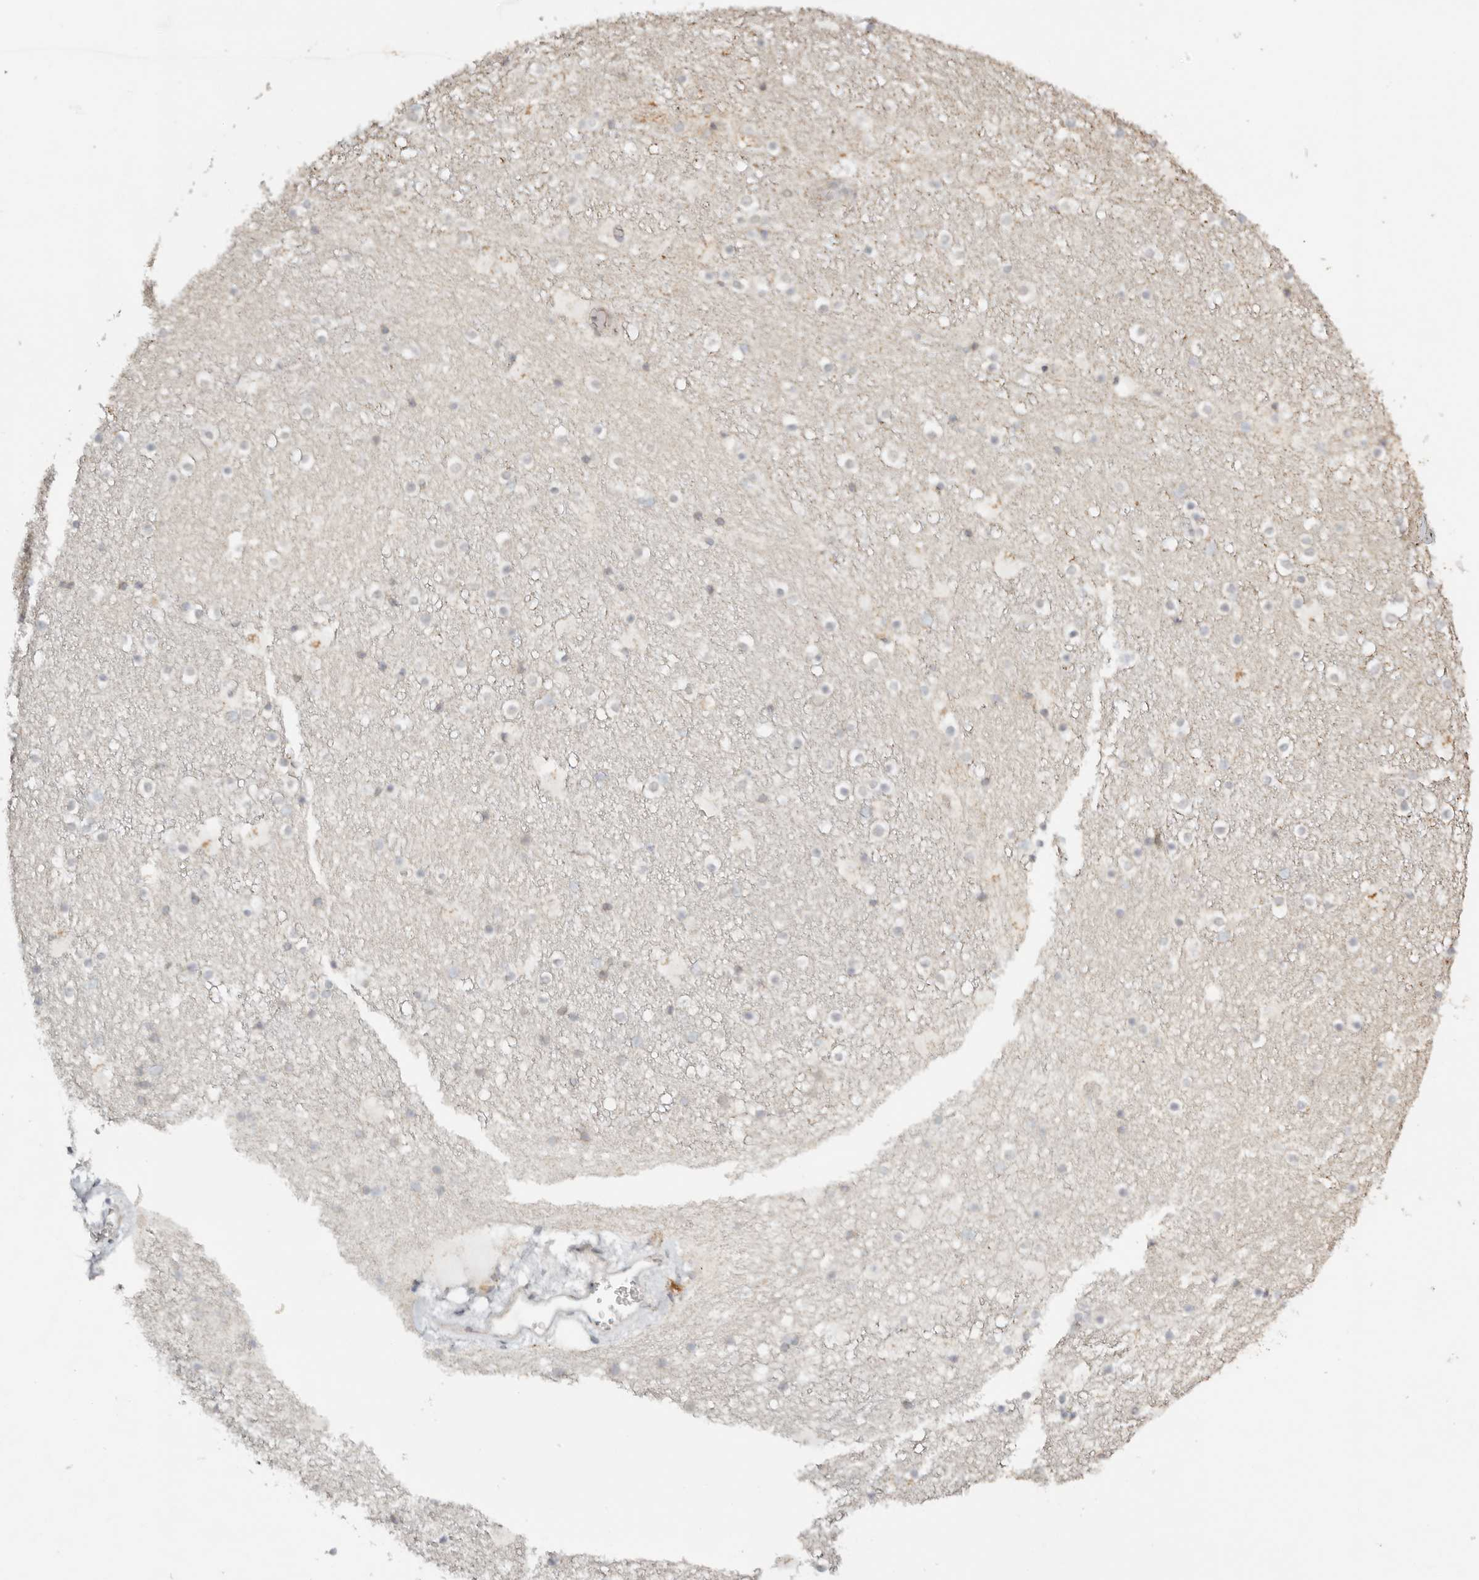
{"staining": {"intensity": "moderate", "quantity": "<25%", "location": "cytoplasmic/membranous"}, "tissue": "caudate", "cell_type": "Glial cells", "image_type": "normal", "snomed": [{"axis": "morphology", "description": "Normal tissue, NOS"}, {"axis": "topography", "description": "Lateral ventricle wall"}], "caption": "The photomicrograph reveals immunohistochemical staining of normal caudate. There is moderate cytoplasmic/membranous staining is appreciated in about <25% of glial cells. (DAB IHC, brown staining for protein, blue staining for nuclei).", "gene": "KDF1", "patient": {"sex": "male", "age": 45}}